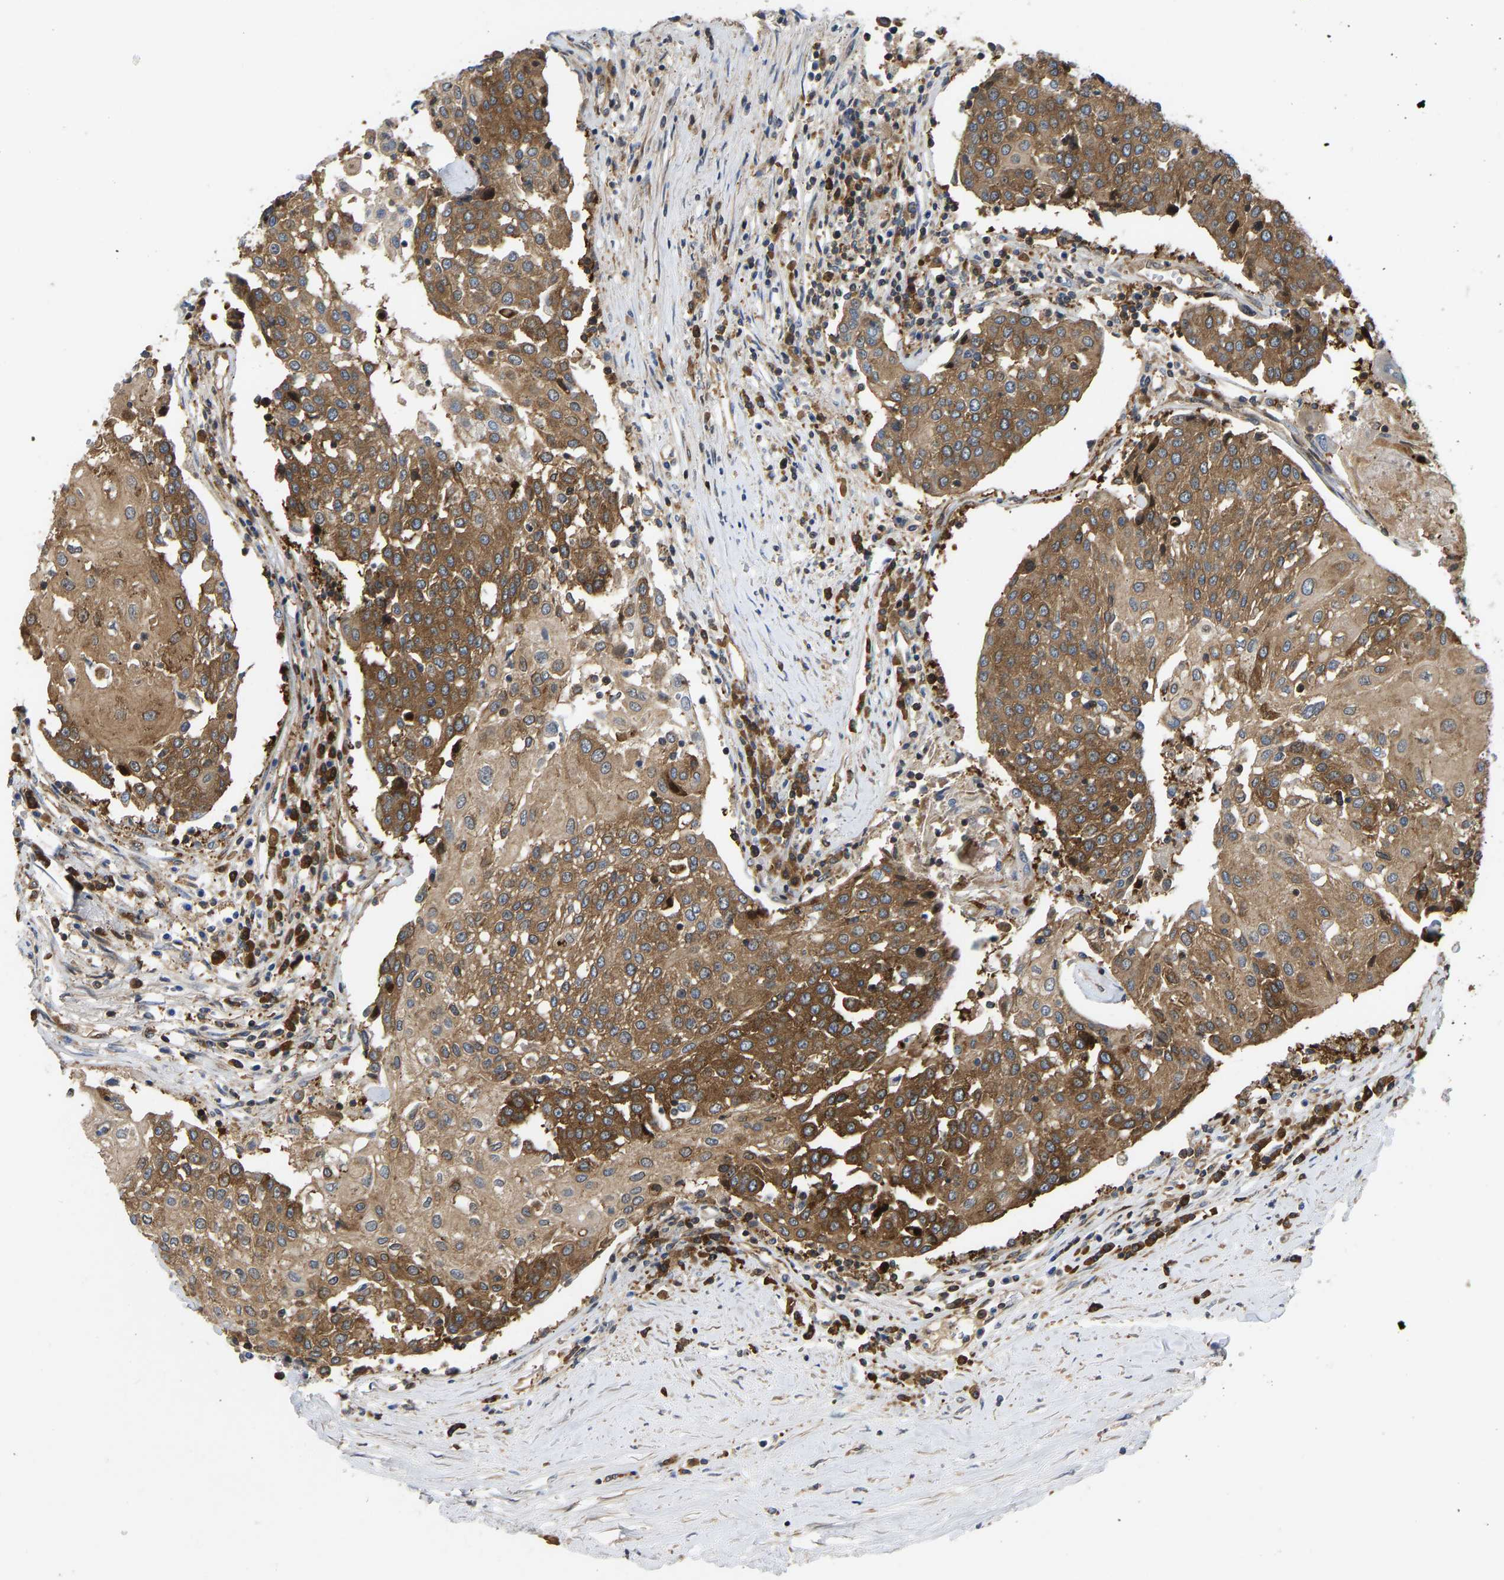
{"staining": {"intensity": "moderate", "quantity": ">75%", "location": "cytoplasmic/membranous"}, "tissue": "urothelial cancer", "cell_type": "Tumor cells", "image_type": "cancer", "snomed": [{"axis": "morphology", "description": "Urothelial carcinoma, High grade"}, {"axis": "topography", "description": "Urinary bladder"}], "caption": "Tumor cells demonstrate medium levels of moderate cytoplasmic/membranous positivity in about >75% of cells in urothelial carcinoma (high-grade).", "gene": "RASGRF2", "patient": {"sex": "female", "age": 85}}